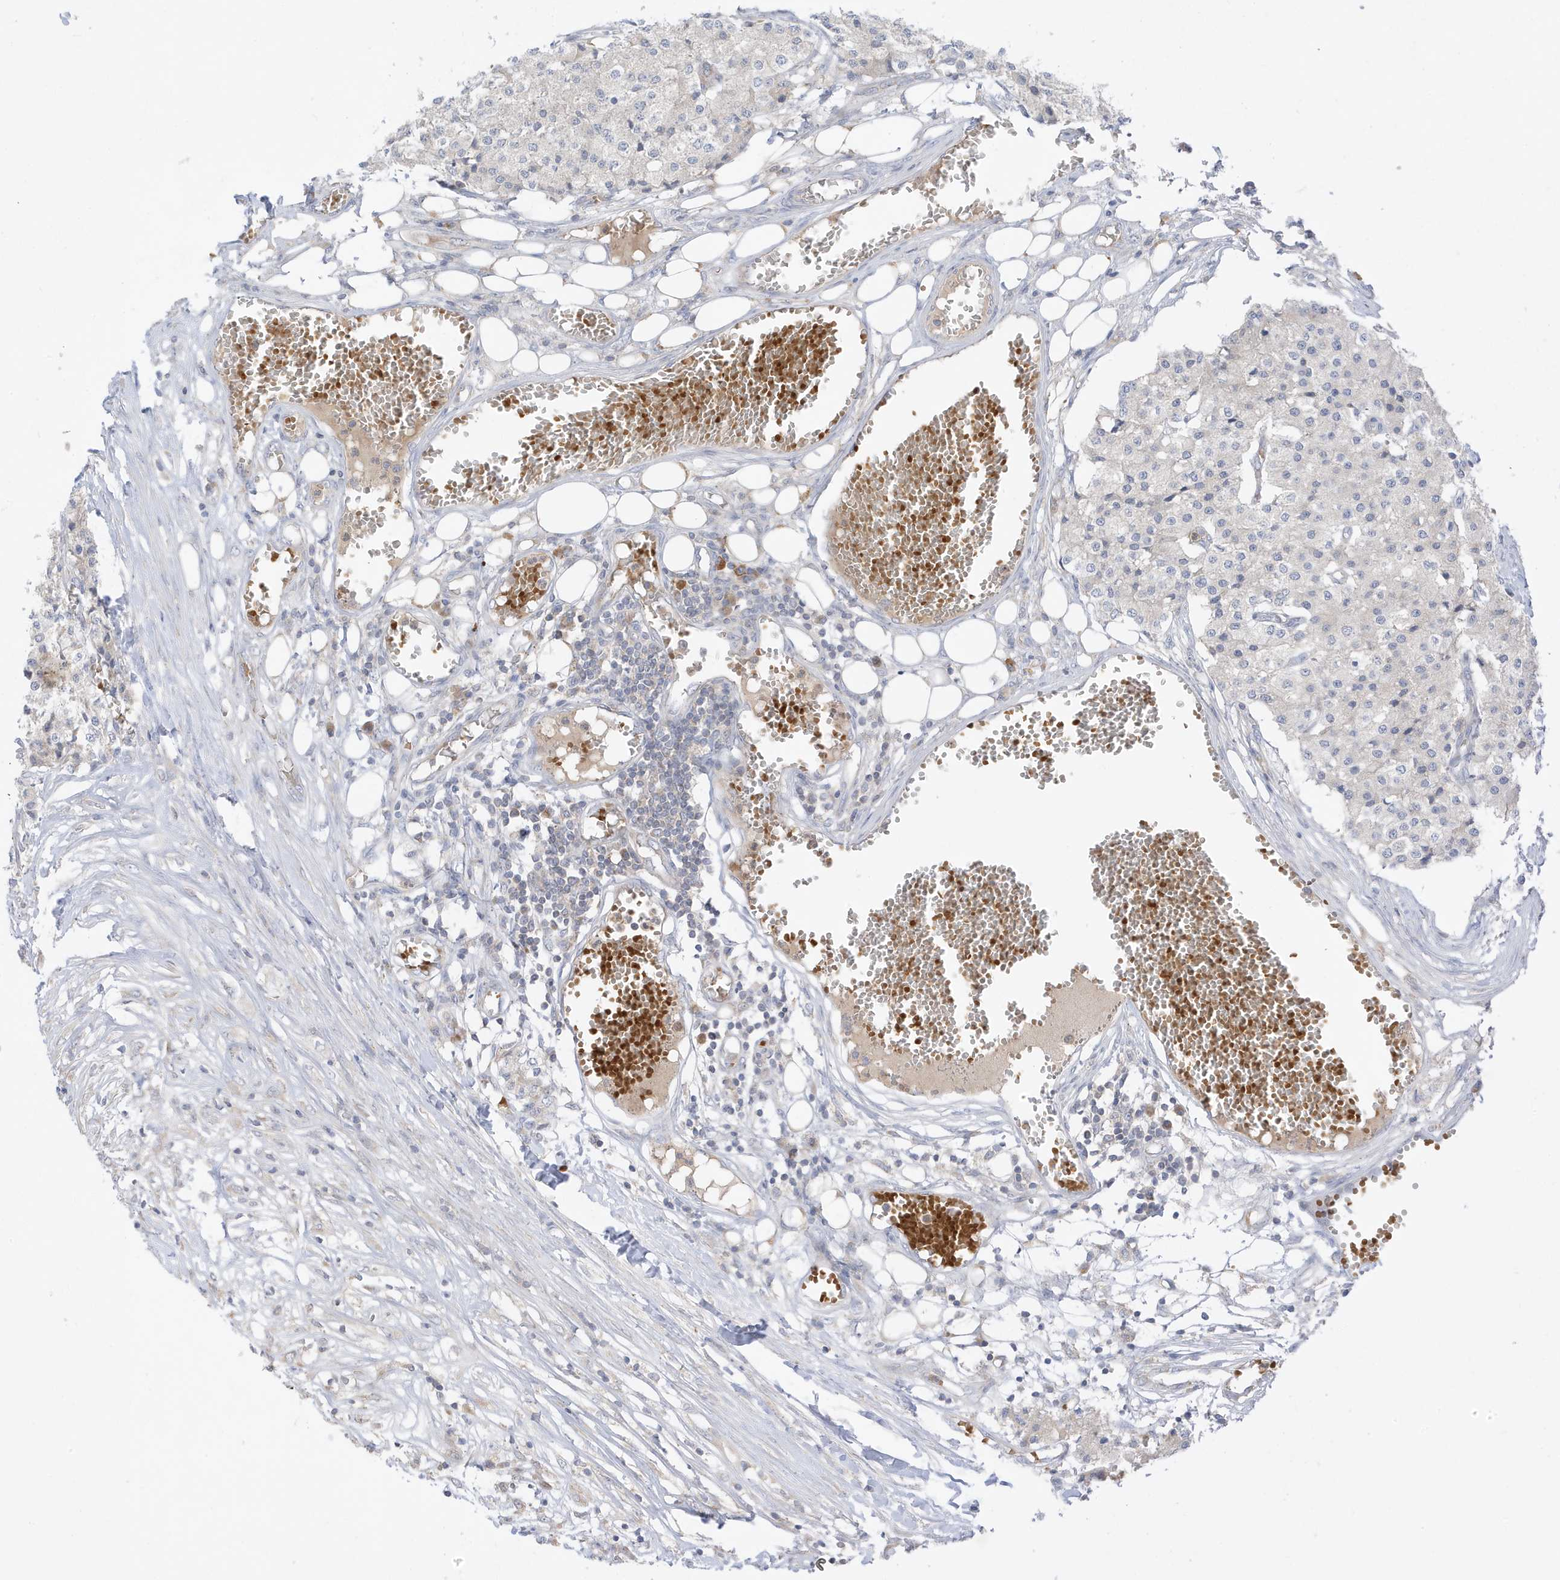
{"staining": {"intensity": "negative", "quantity": "none", "location": "none"}, "tissue": "carcinoid", "cell_type": "Tumor cells", "image_type": "cancer", "snomed": [{"axis": "morphology", "description": "Carcinoid, malignant, NOS"}, {"axis": "topography", "description": "Colon"}], "caption": "Carcinoid stained for a protein using immunohistochemistry (IHC) reveals no positivity tumor cells.", "gene": "NPPC", "patient": {"sex": "female", "age": 52}}